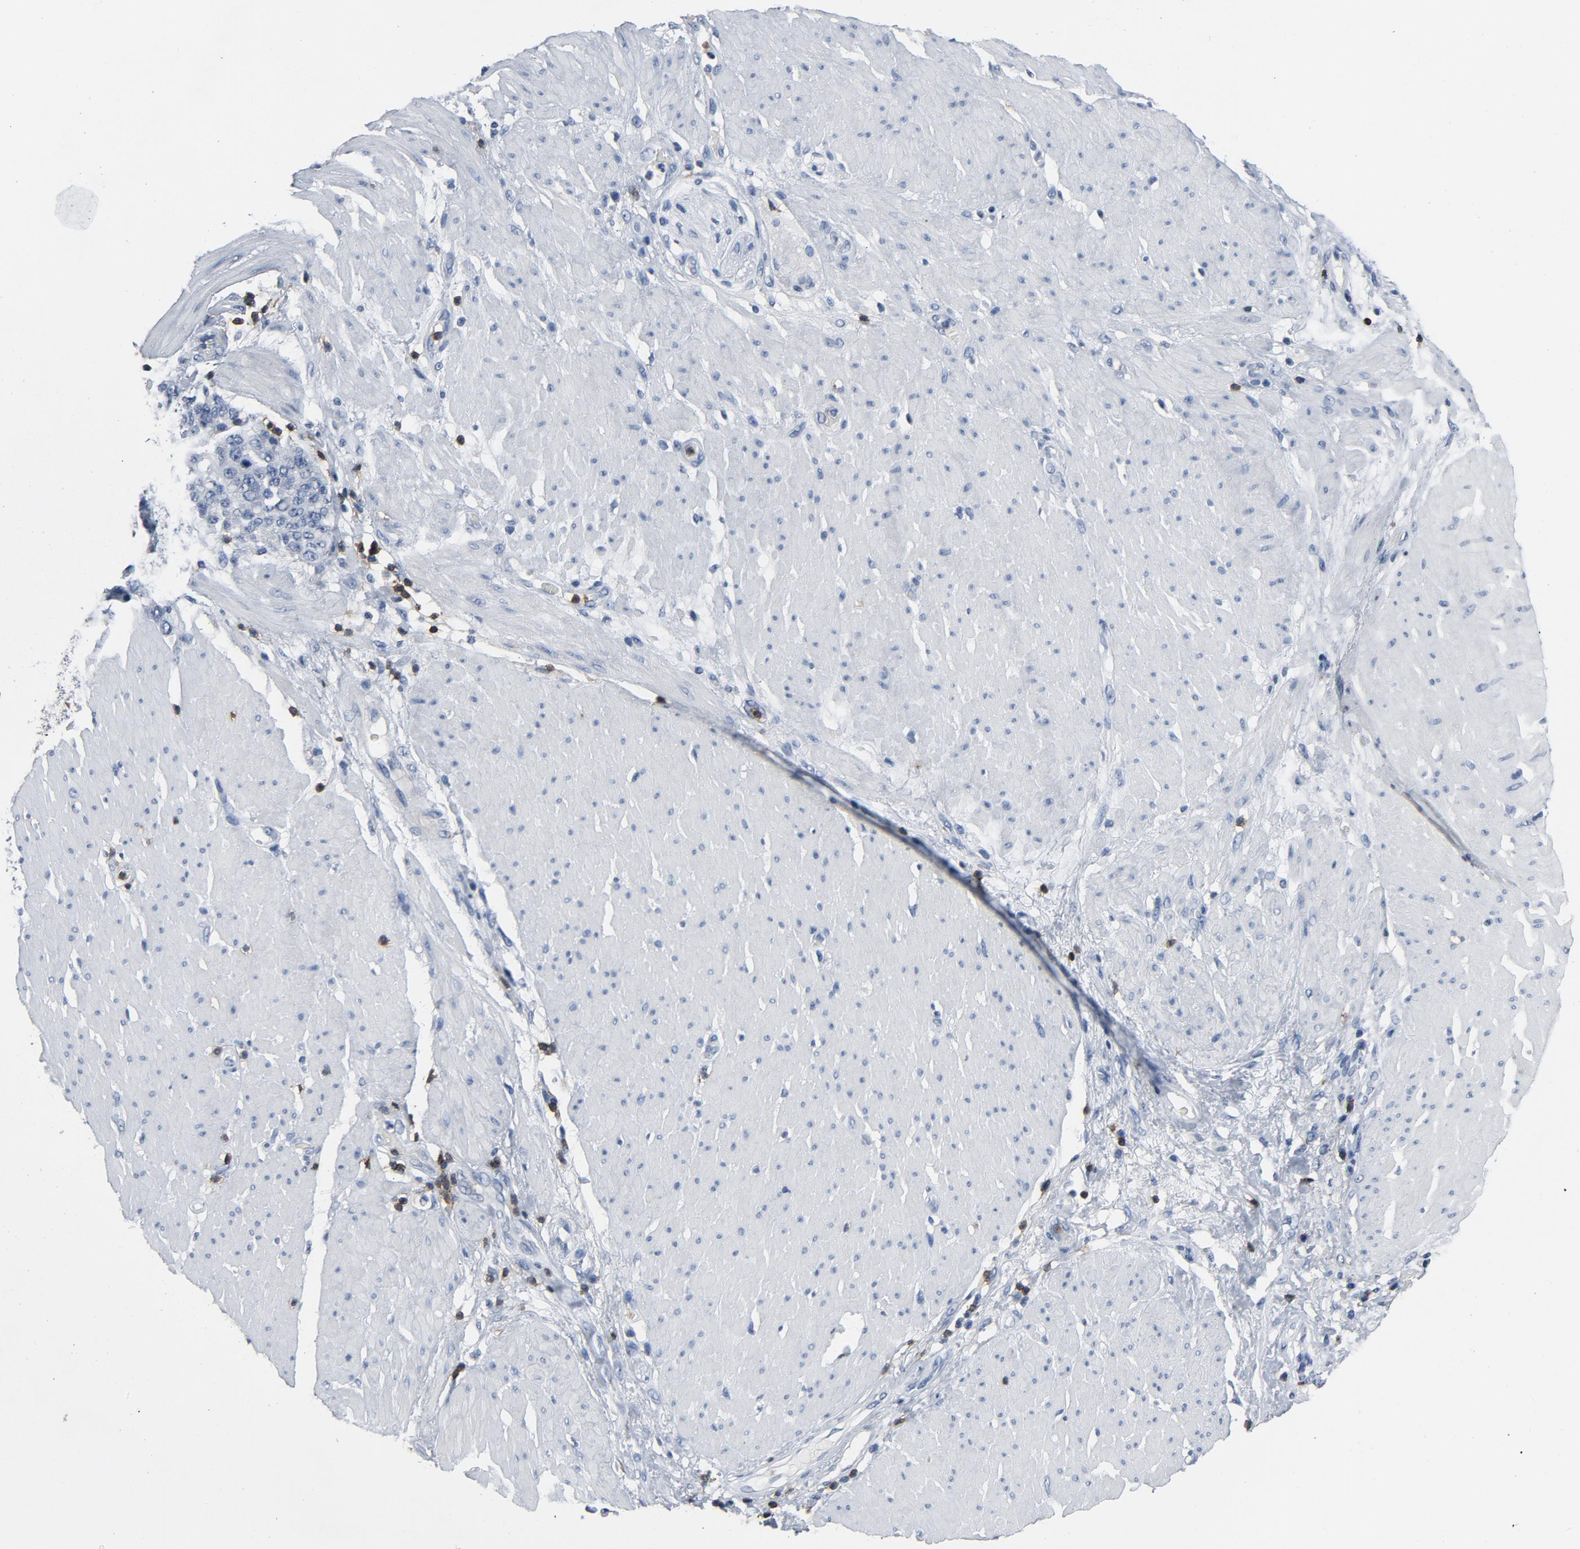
{"staining": {"intensity": "negative", "quantity": "none", "location": "none"}, "tissue": "stomach cancer", "cell_type": "Tumor cells", "image_type": "cancer", "snomed": [{"axis": "morphology", "description": "Adenocarcinoma, NOS"}, {"axis": "topography", "description": "Stomach, lower"}], "caption": "Tumor cells show no significant expression in adenocarcinoma (stomach). (DAB IHC, high magnification).", "gene": "LCK", "patient": {"sex": "male", "age": 88}}